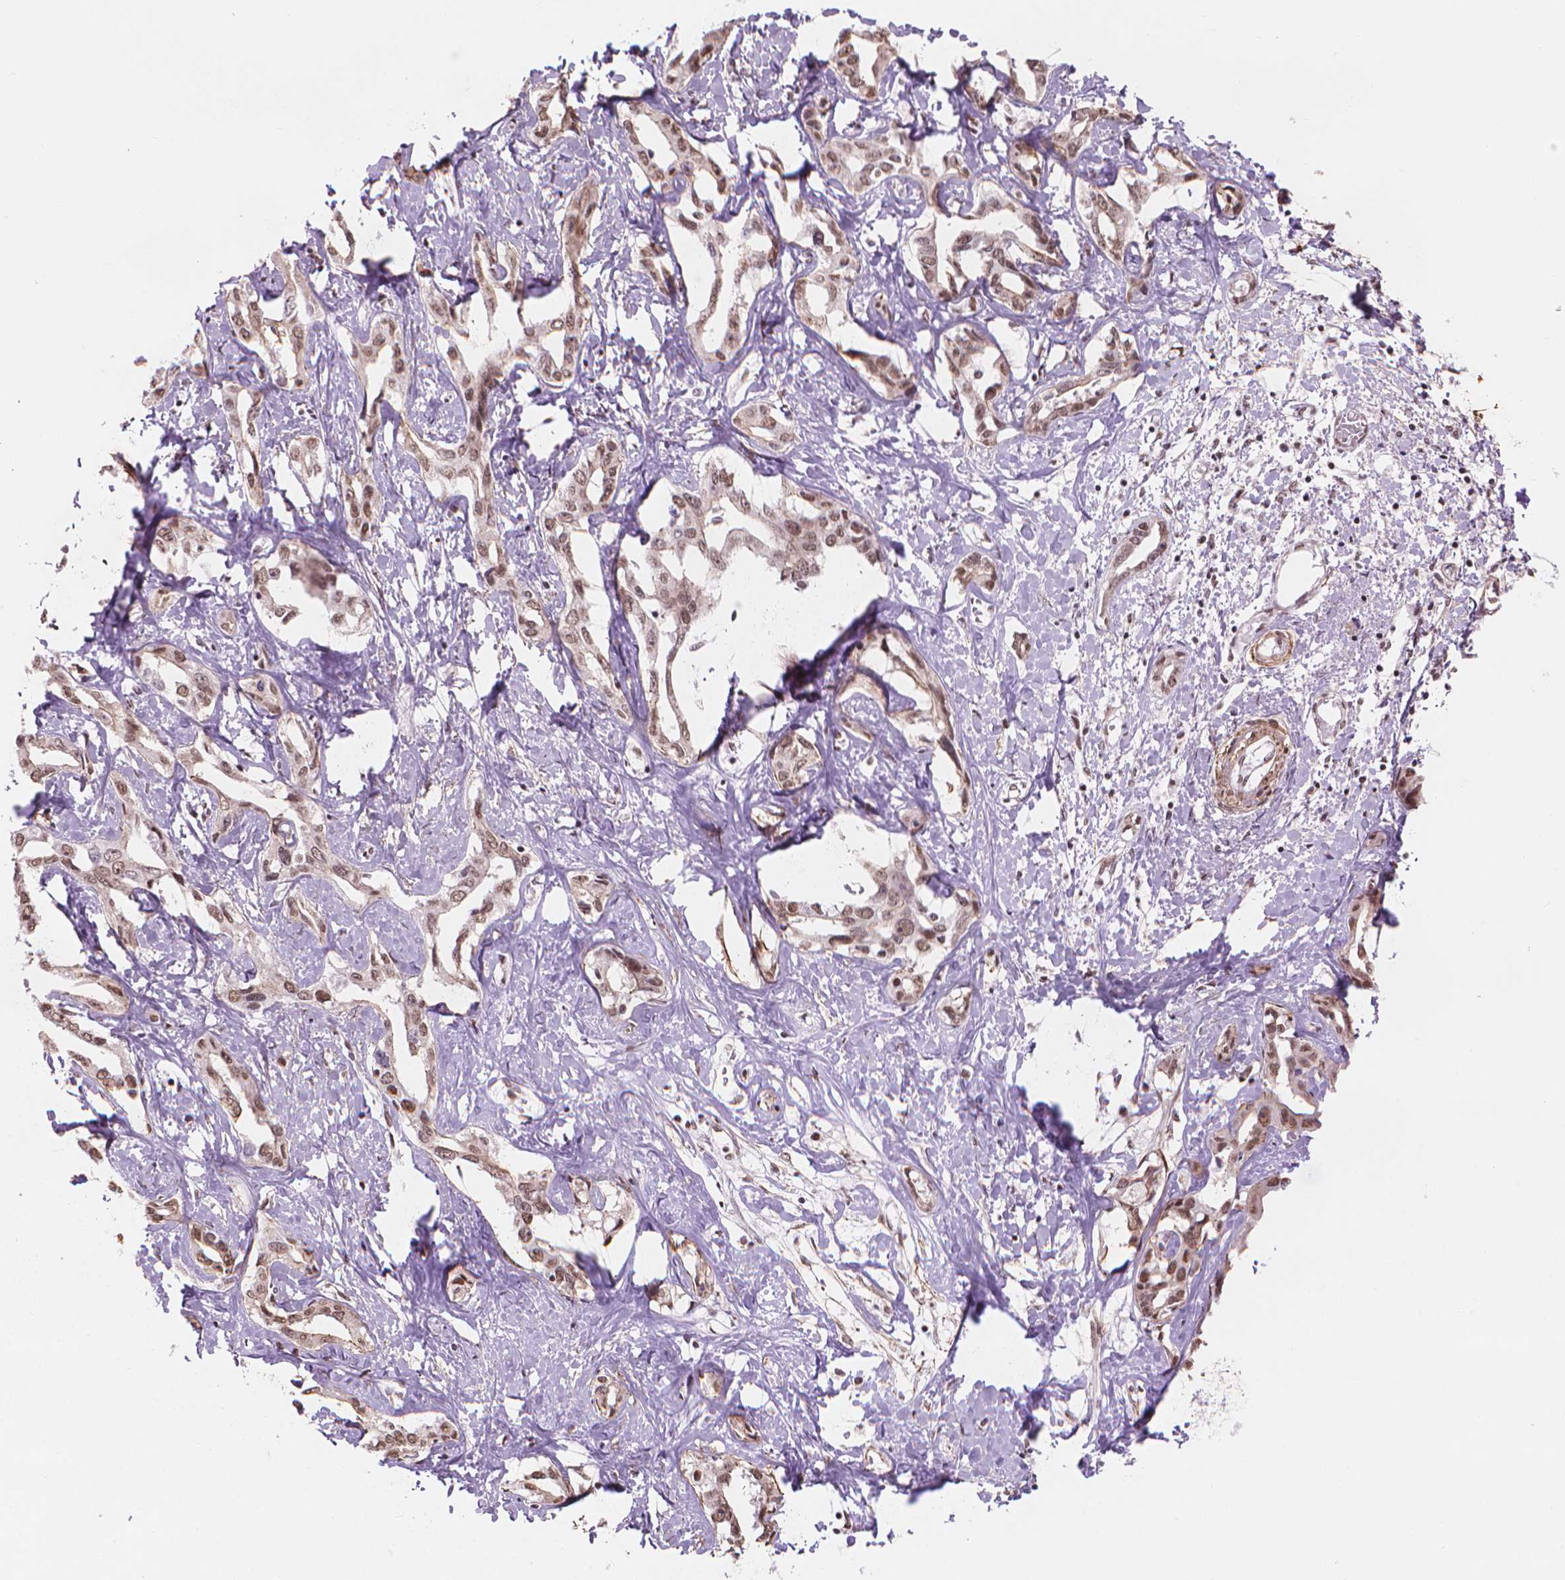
{"staining": {"intensity": "moderate", "quantity": ">75%", "location": "nuclear"}, "tissue": "liver cancer", "cell_type": "Tumor cells", "image_type": "cancer", "snomed": [{"axis": "morphology", "description": "Cholangiocarcinoma"}, {"axis": "topography", "description": "Liver"}], "caption": "An immunohistochemistry (IHC) photomicrograph of tumor tissue is shown. Protein staining in brown highlights moderate nuclear positivity in liver cancer within tumor cells.", "gene": "HOXD4", "patient": {"sex": "male", "age": 59}}